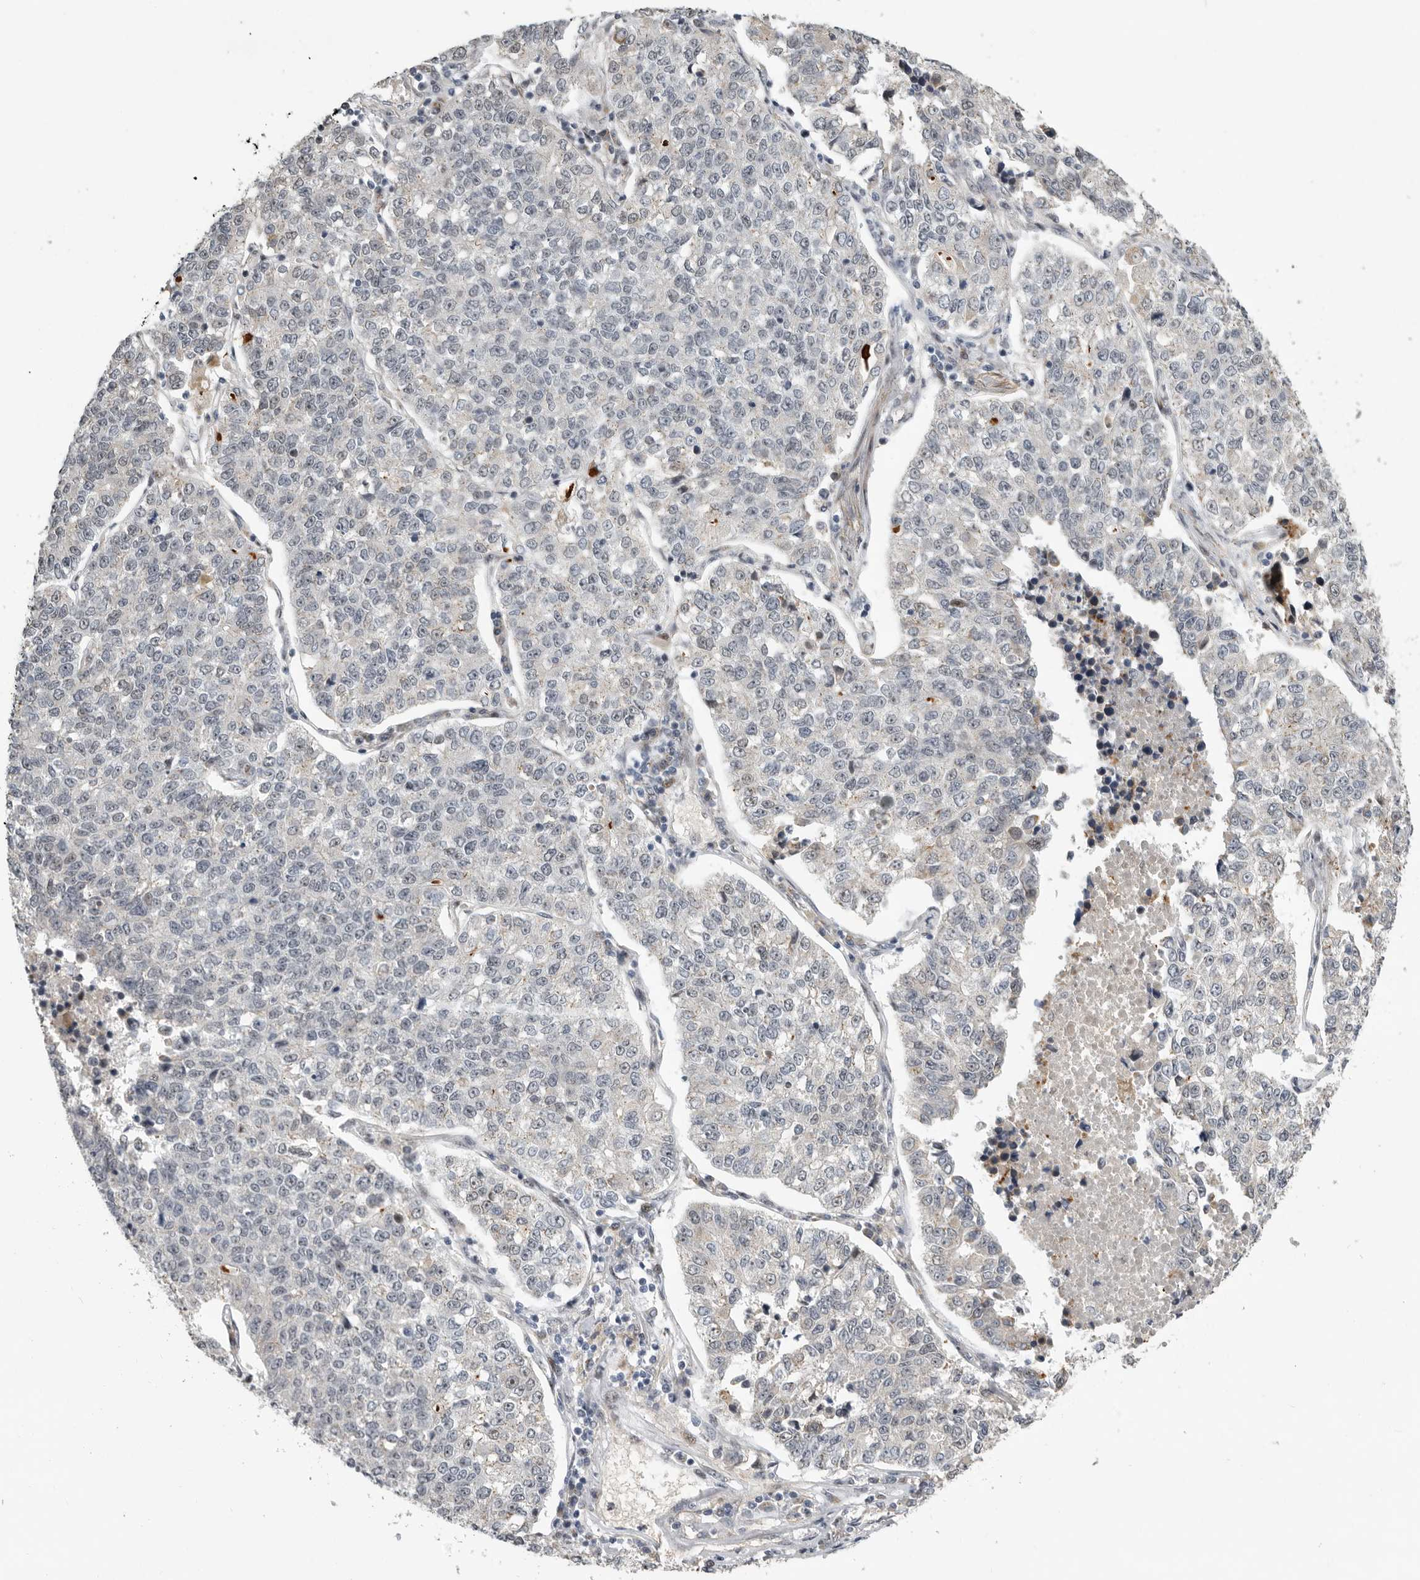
{"staining": {"intensity": "negative", "quantity": "none", "location": "none"}, "tissue": "lung cancer", "cell_type": "Tumor cells", "image_type": "cancer", "snomed": [{"axis": "morphology", "description": "Adenocarcinoma, NOS"}, {"axis": "topography", "description": "Lung"}], "caption": "Immunohistochemical staining of lung cancer (adenocarcinoma) shows no significant expression in tumor cells.", "gene": "PCMTD1", "patient": {"sex": "male", "age": 49}}